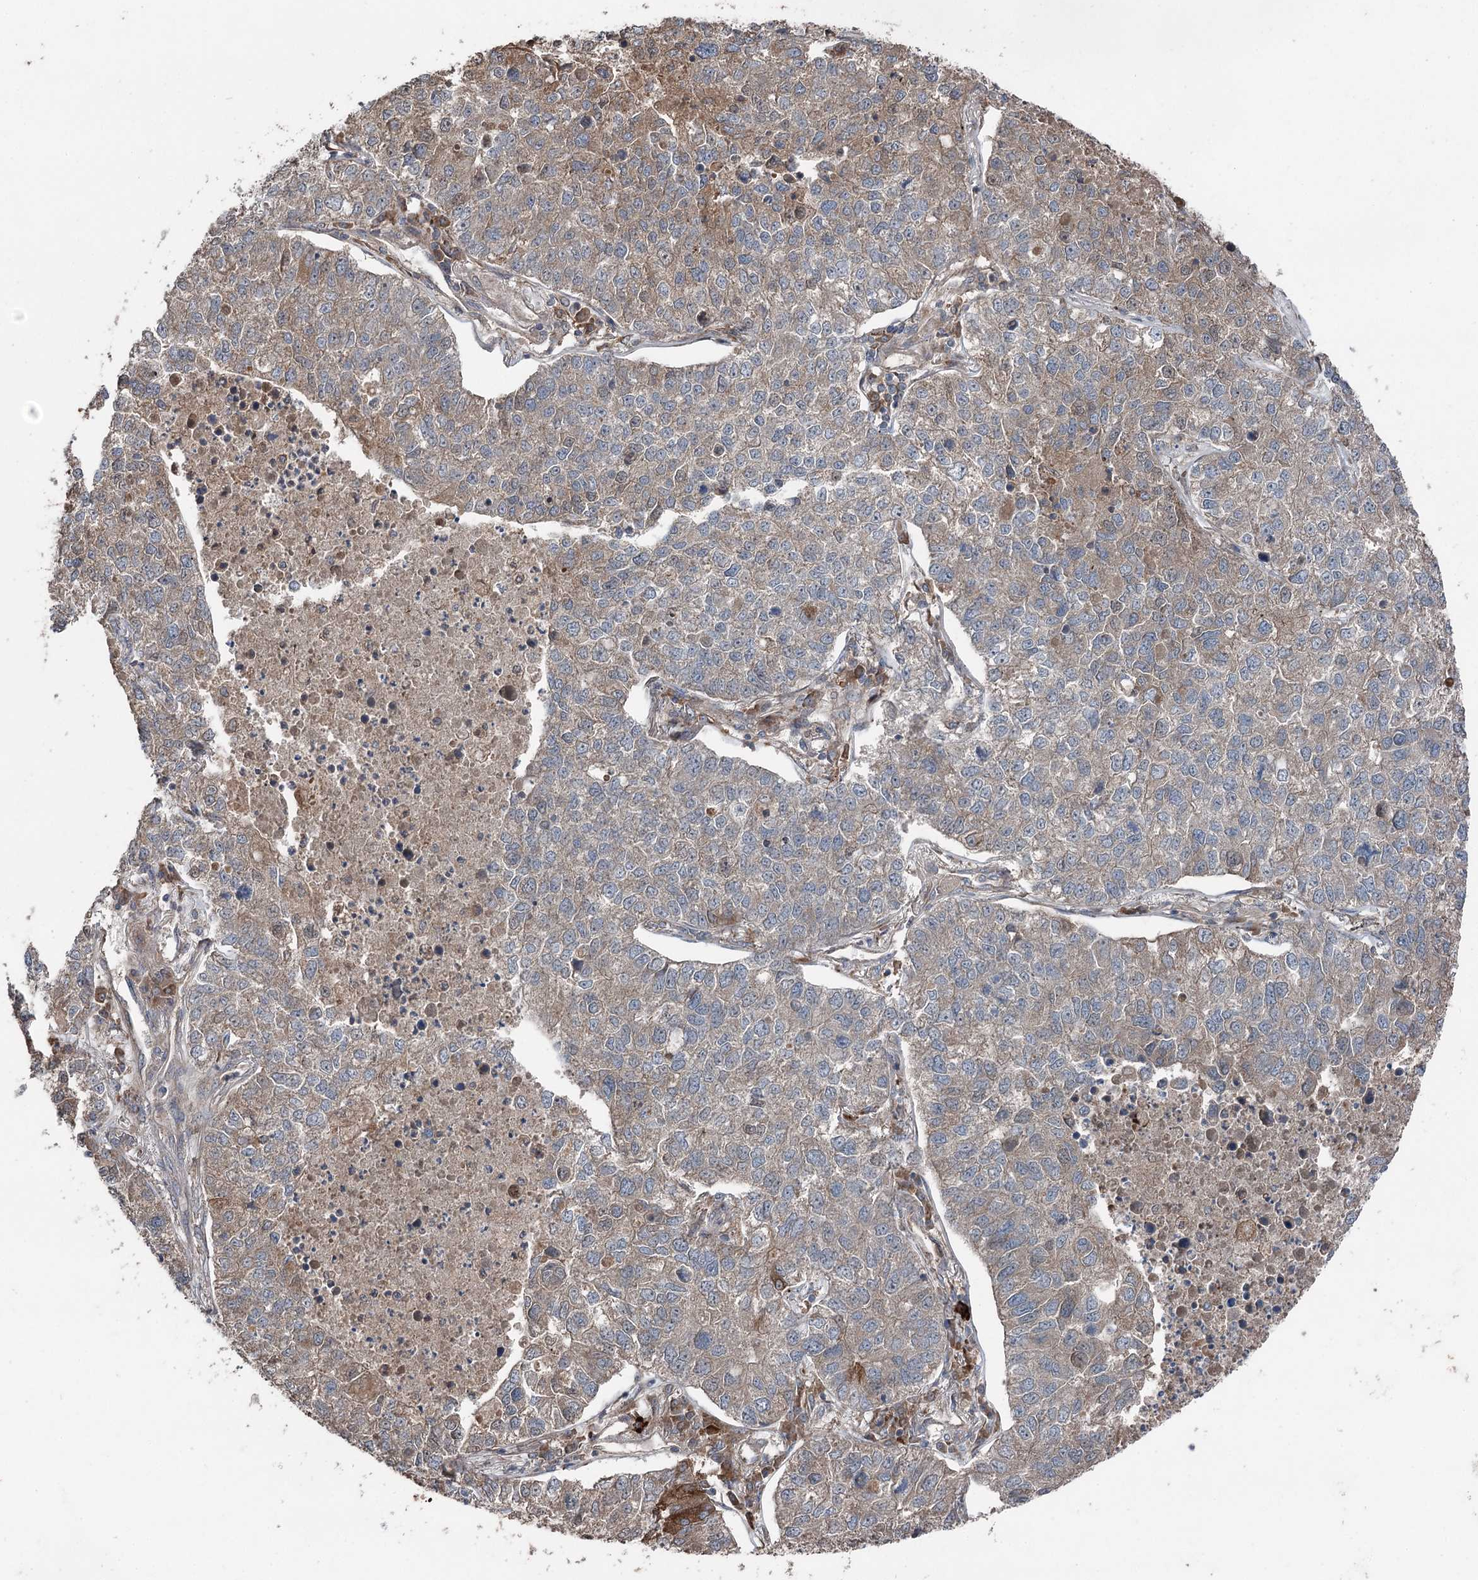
{"staining": {"intensity": "weak", "quantity": ">75%", "location": "cytoplasmic/membranous"}, "tissue": "lung cancer", "cell_type": "Tumor cells", "image_type": "cancer", "snomed": [{"axis": "morphology", "description": "Adenocarcinoma, NOS"}, {"axis": "topography", "description": "Lung"}], "caption": "Lung cancer stained with immunohistochemistry (IHC) shows weak cytoplasmic/membranous expression in approximately >75% of tumor cells.", "gene": "MAPK8IP2", "patient": {"sex": "male", "age": 49}}